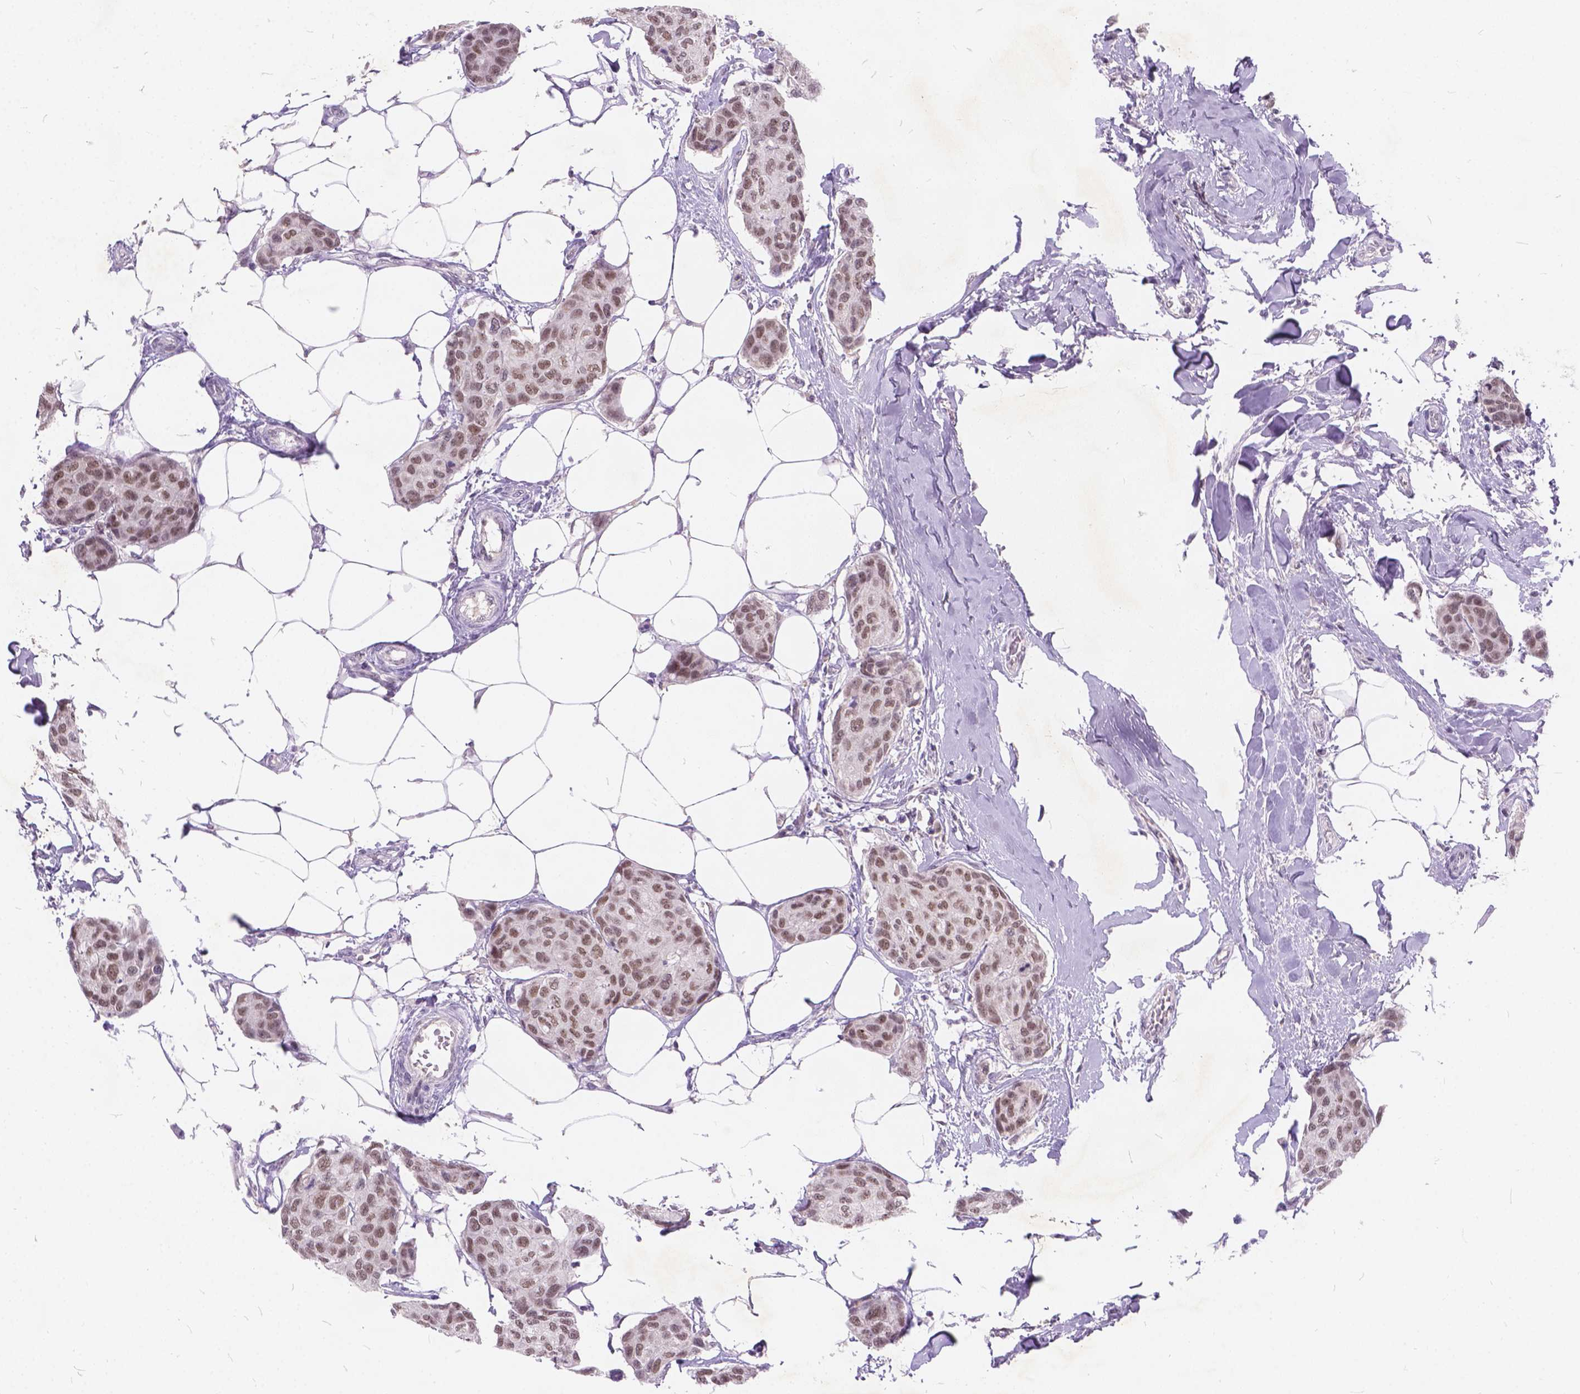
{"staining": {"intensity": "weak", "quantity": ">75%", "location": "nuclear"}, "tissue": "breast cancer", "cell_type": "Tumor cells", "image_type": "cancer", "snomed": [{"axis": "morphology", "description": "Duct carcinoma"}, {"axis": "topography", "description": "Breast"}], "caption": "This is an image of immunohistochemistry (IHC) staining of breast cancer (intraductal carcinoma), which shows weak expression in the nuclear of tumor cells.", "gene": "FAM53A", "patient": {"sex": "female", "age": 80}}